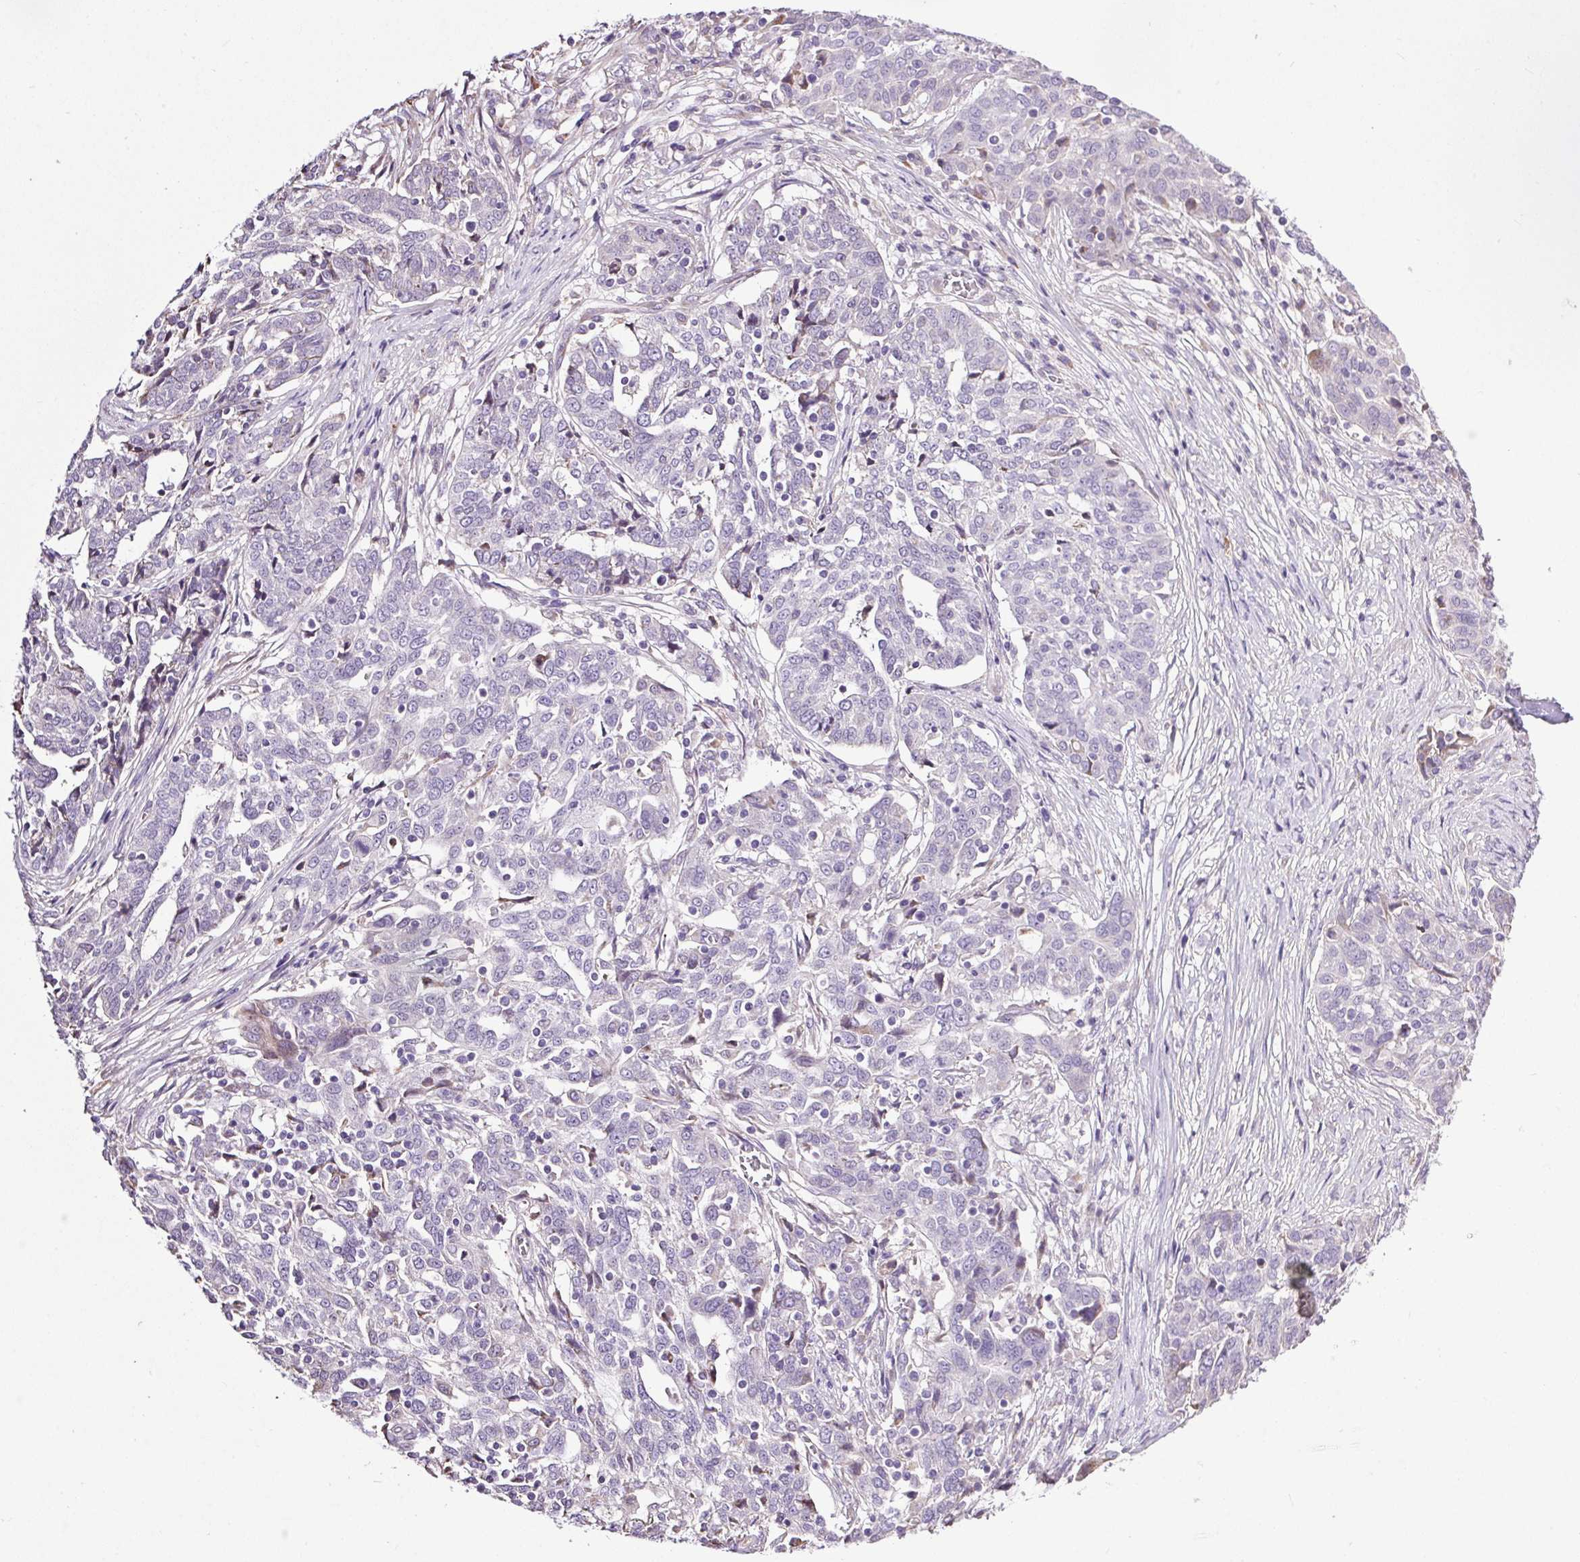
{"staining": {"intensity": "negative", "quantity": "none", "location": "none"}, "tissue": "ovarian cancer", "cell_type": "Tumor cells", "image_type": "cancer", "snomed": [{"axis": "morphology", "description": "Cystadenocarcinoma, serous, NOS"}, {"axis": "topography", "description": "Ovary"}], "caption": "There is no significant expression in tumor cells of ovarian serous cystadenocarcinoma.", "gene": "SNX31", "patient": {"sex": "female", "age": 67}}